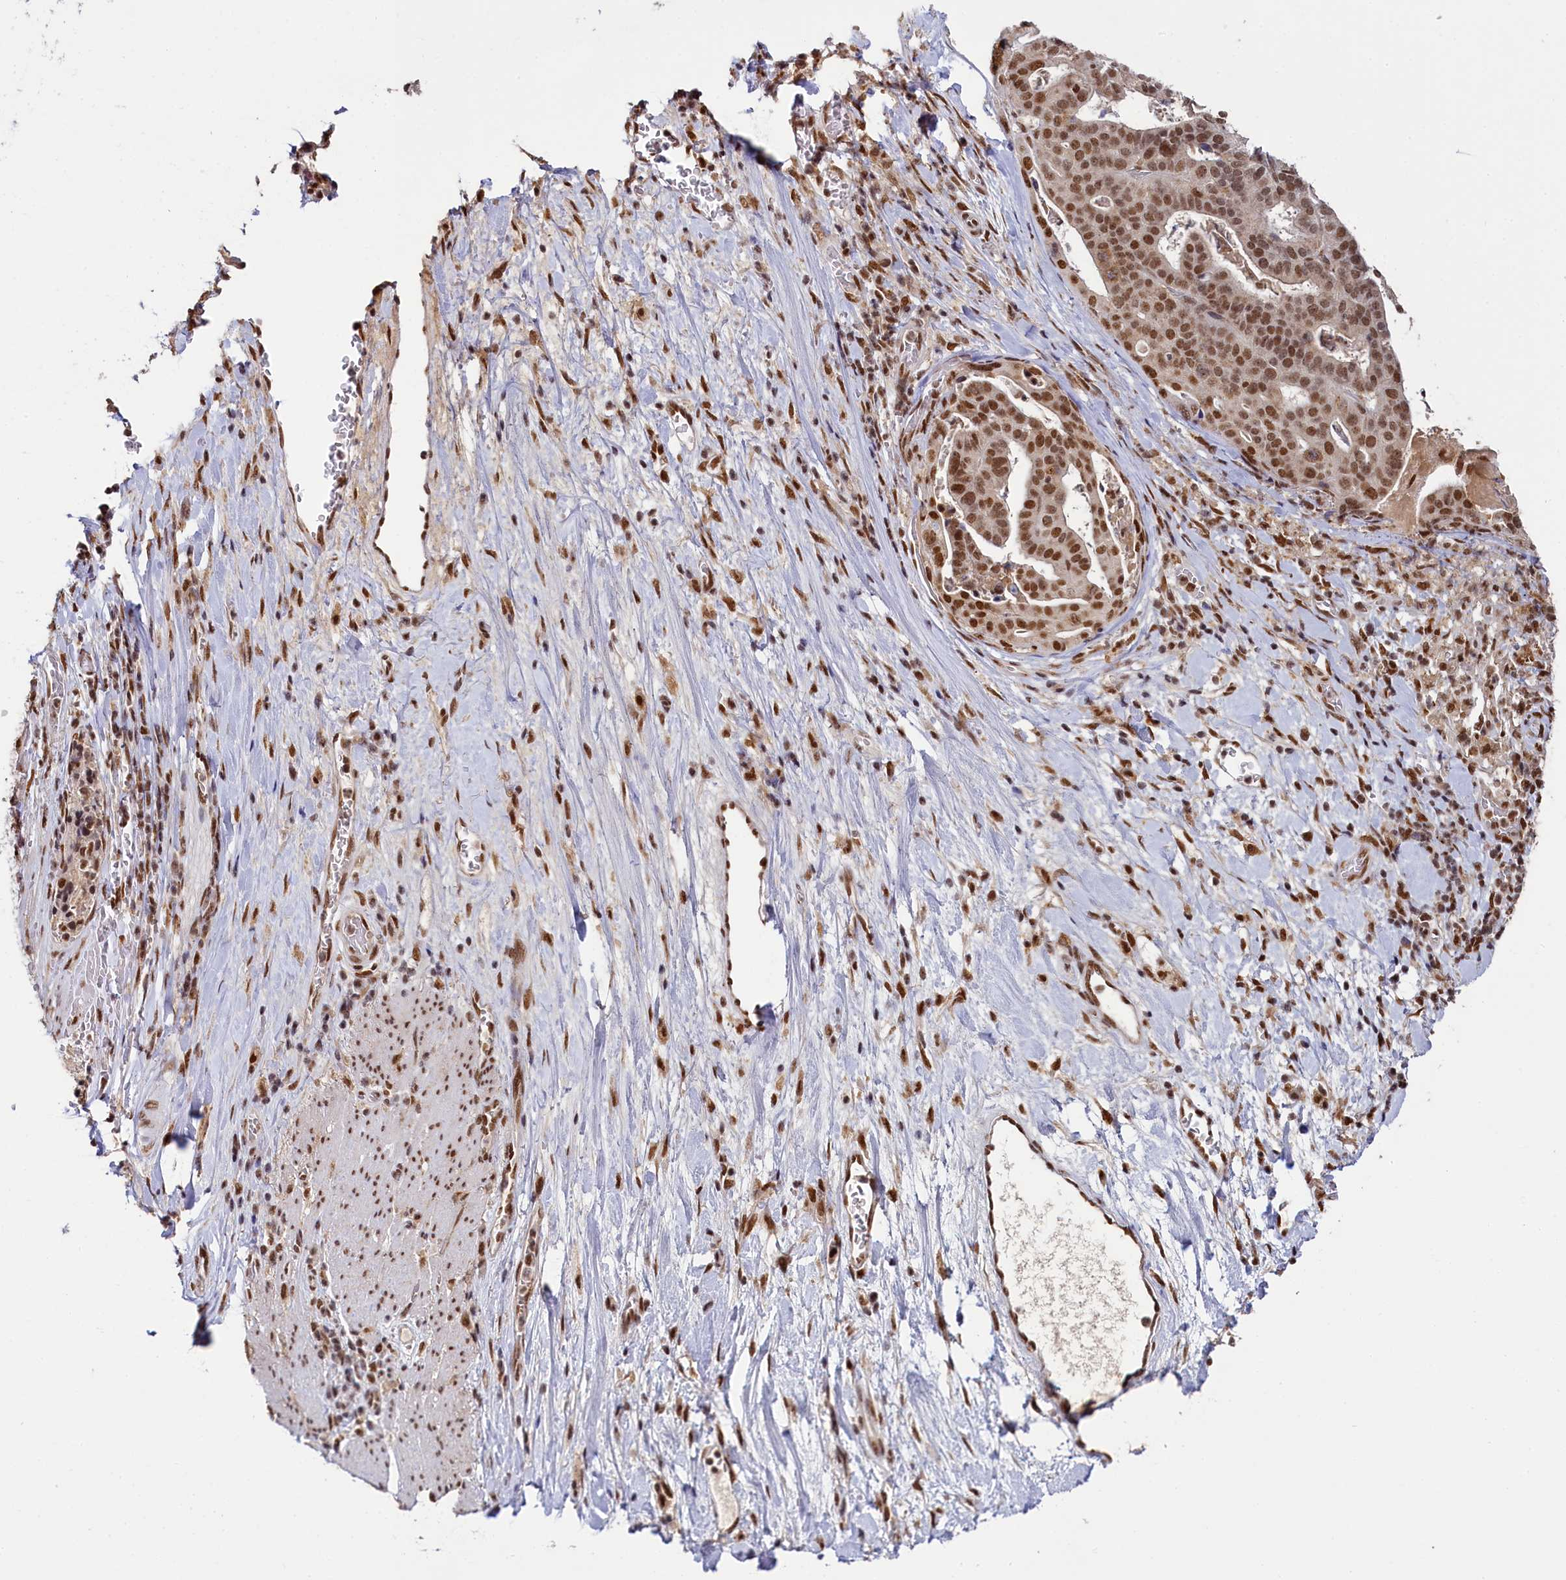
{"staining": {"intensity": "moderate", "quantity": ">75%", "location": "nuclear"}, "tissue": "stomach cancer", "cell_type": "Tumor cells", "image_type": "cancer", "snomed": [{"axis": "morphology", "description": "Adenocarcinoma, NOS"}, {"axis": "topography", "description": "Stomach"}], "caption": "Brown immunohistochemical staining in stomach cancer (adenocarcinoma) demonstrates moderate nuclear expression in approximately >75% of tumor cells.", "gene": "PPHLN1", "patient": {"sex": "male", "age": 48}}